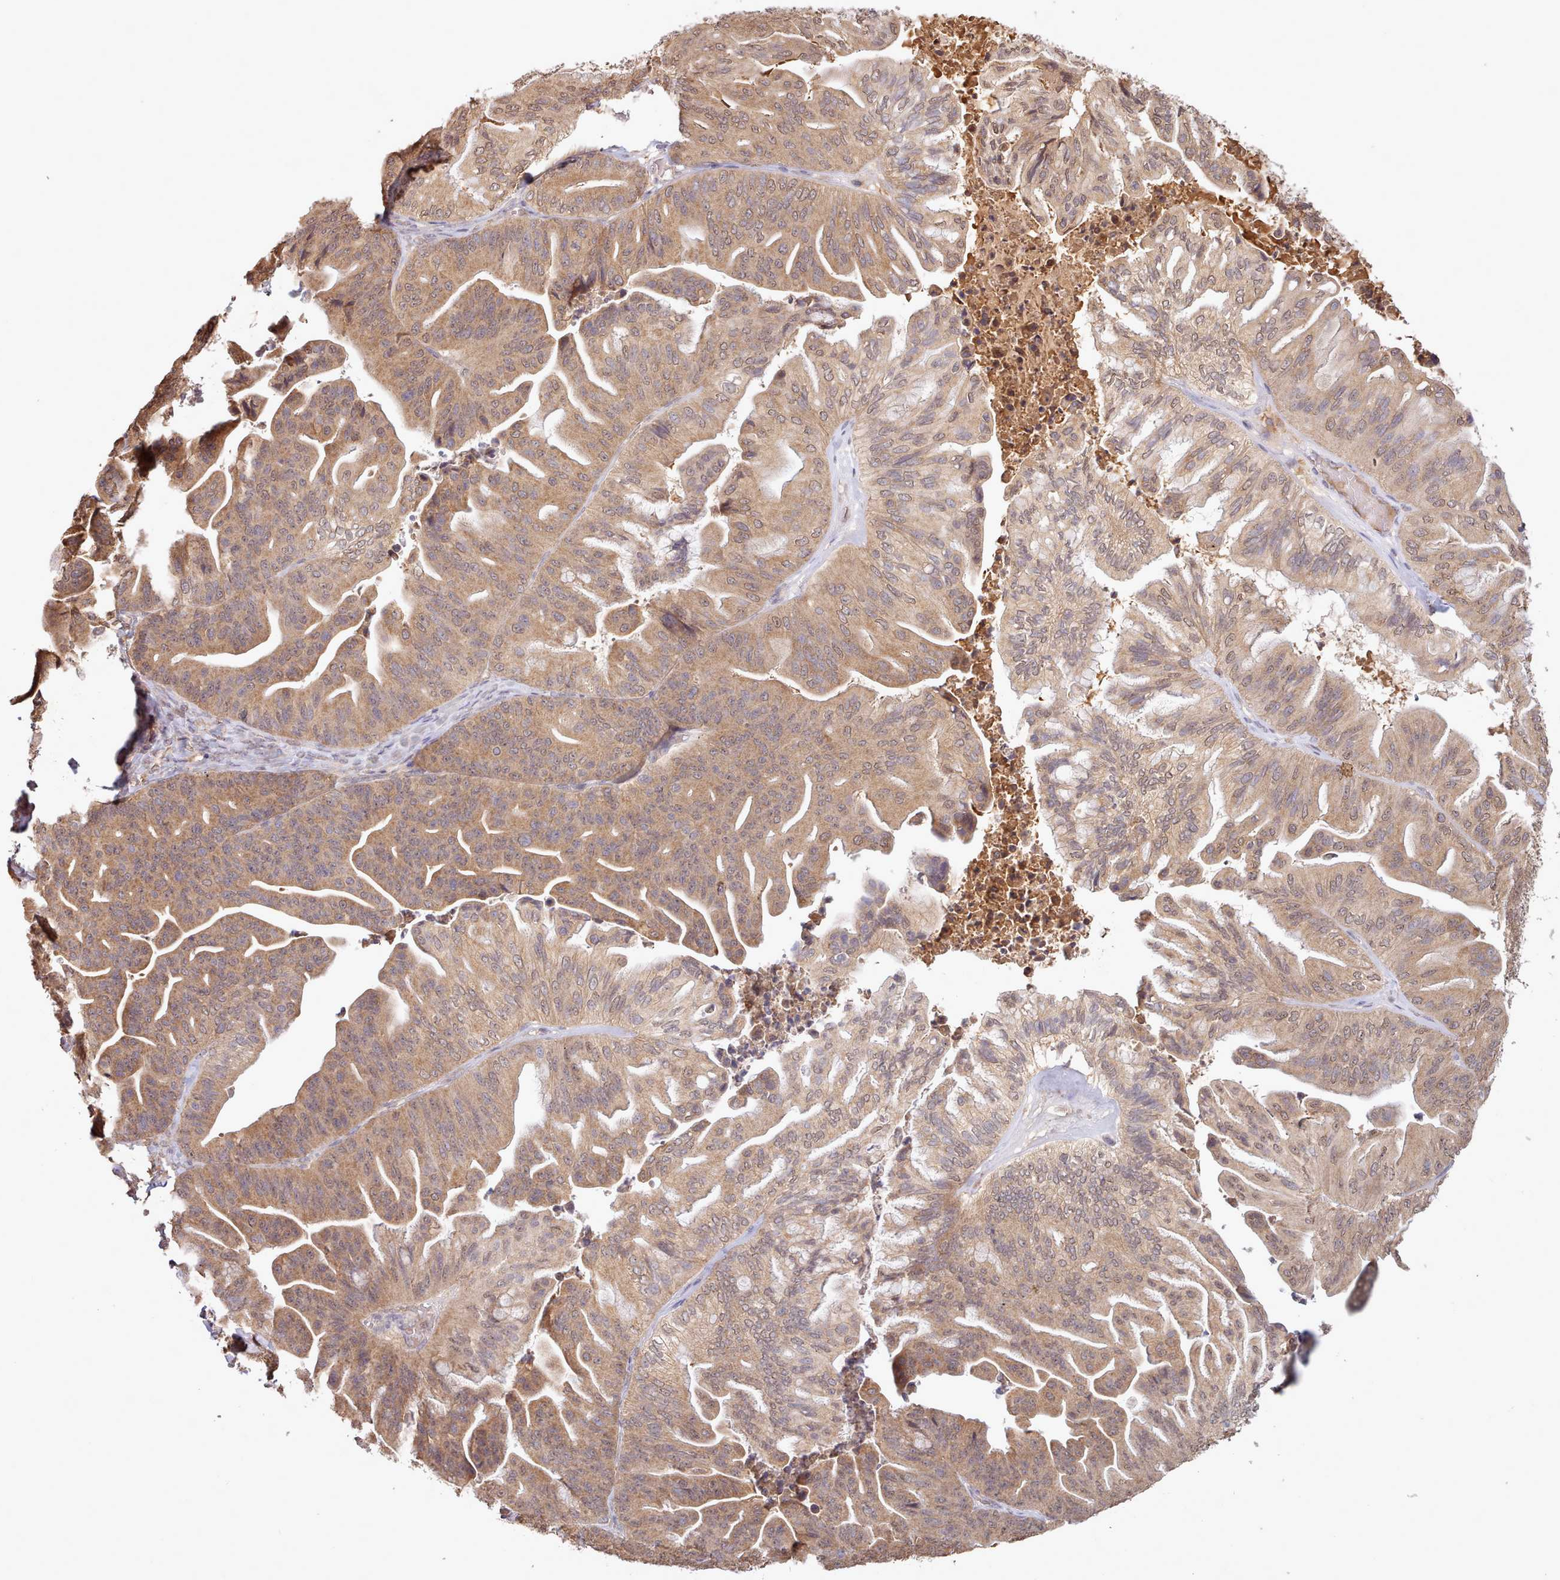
{"staining": {"intensity": "moderate", "quantity": ">75%", "location": "cytoplasmic/membranous"}, "tissue": "ovarian cancer", "cell_type": "Tumor cells", "image_type": "cancer", "snomed": [{"axis": "morphology", "description": "Cystadenocarcinoma, mucinous, NOS"}, {"axis": "topography", "description": "Ovary"}], "caption": "Tumor cells demonstrate moderate cytoplasmic/membranous expression in about >75% of cells in ovarian cancer (mucinous cystadenocarcinoma).", "gene": "PIP4P1", "patient": {"sex": "female", "age": 67}}